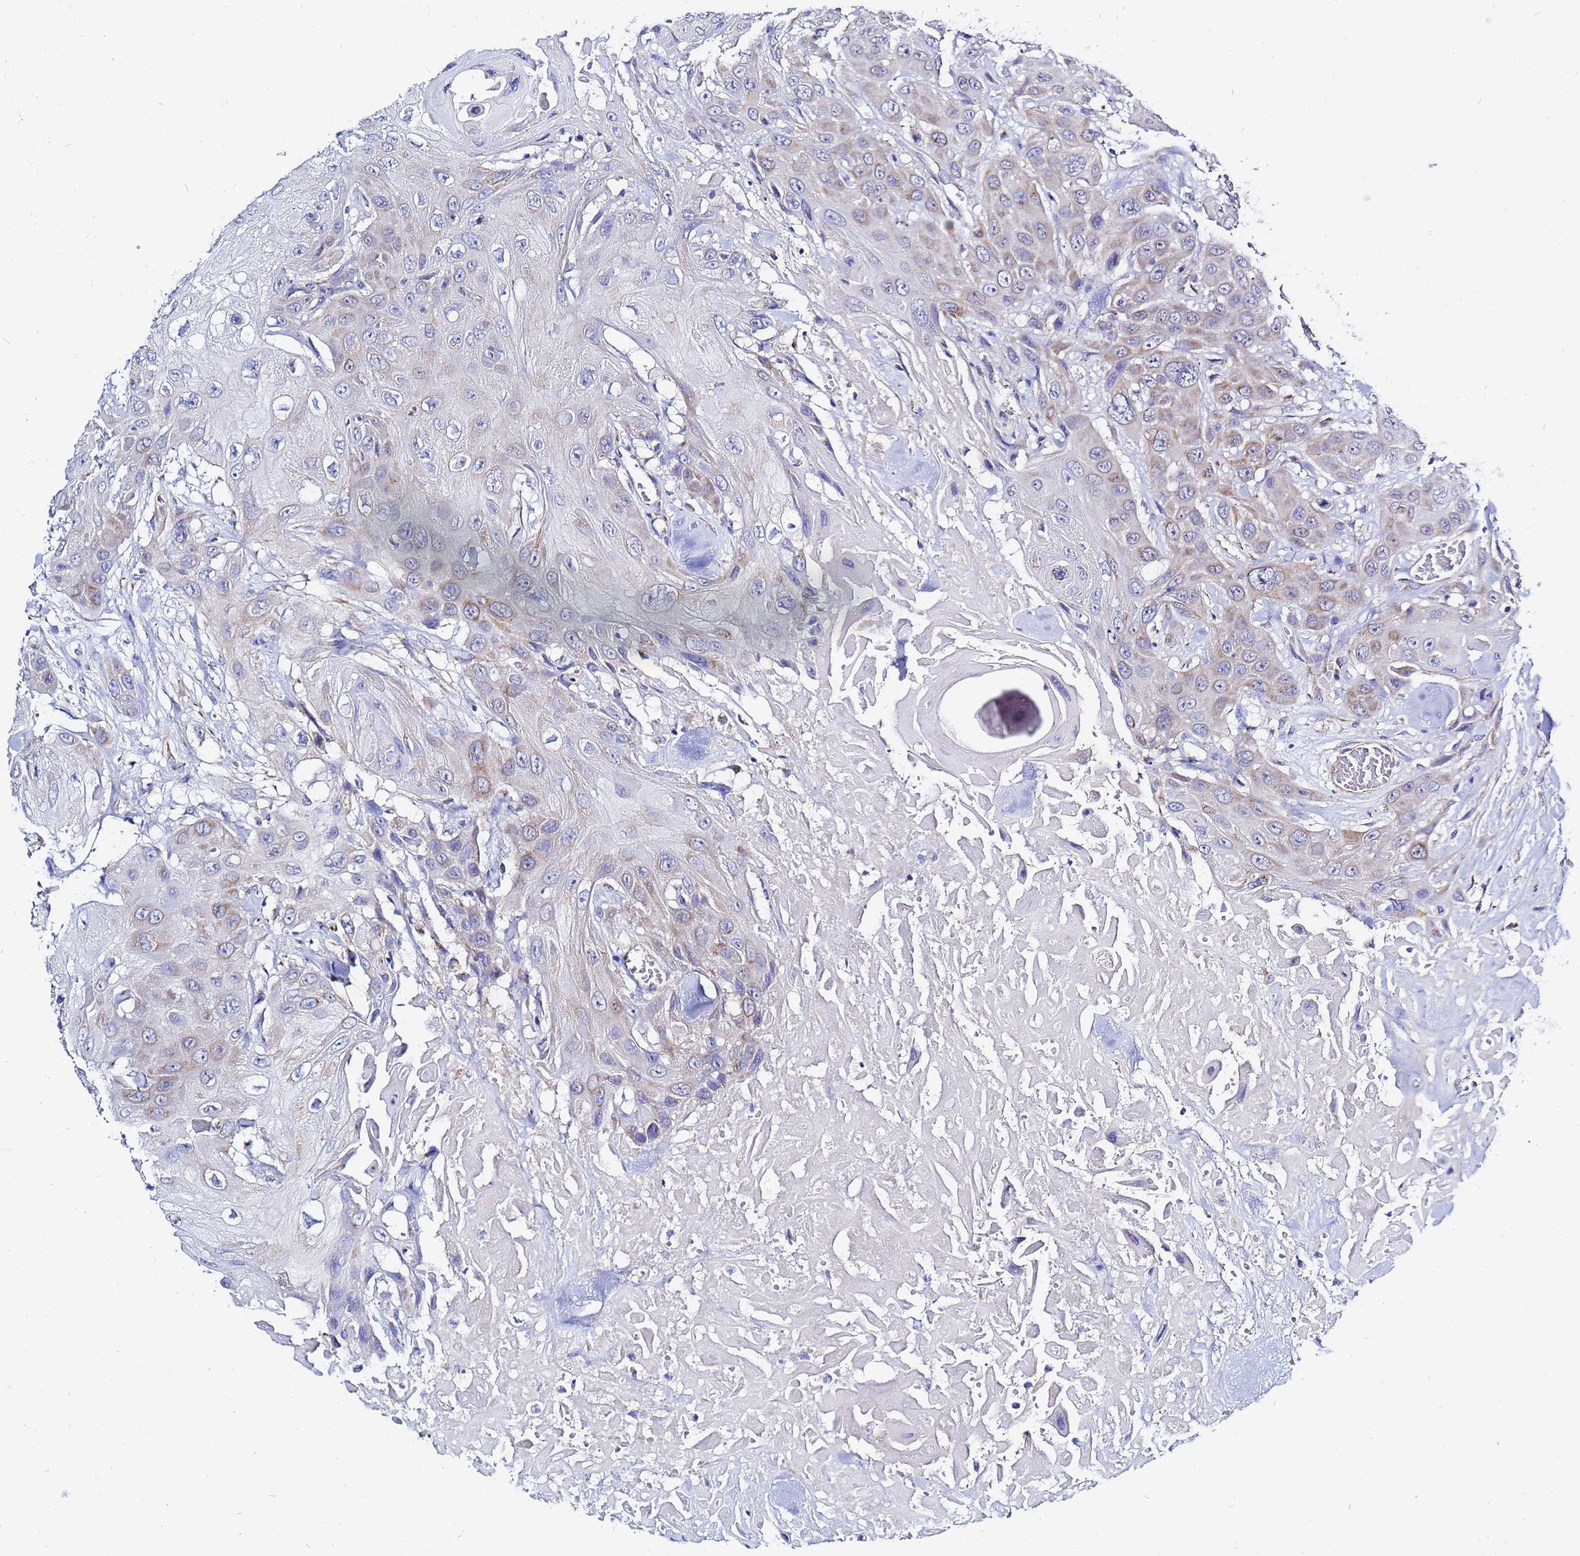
{"staining": {"intensity": "weak", "quantity": "25%-75%", "location": "cytoplasmic/membranous"}, "tissue": "head and neck cancer", "cell_type": "Tumor cells", "image_type": "cancer", "snomed": [{"axis": "morphology", "description": "Squamous cell carcinoma, NOS"}, {"axis": "topography", "description": "Head-Neck"}], "caption": "Protein staining of head and neck cancer tissue exhibits weak cytoplasmic/membranous staining in about 25%-75% of tumor cells.", "gene": "FAHD2A", "patient": {"sex": "male", "age": 81}}